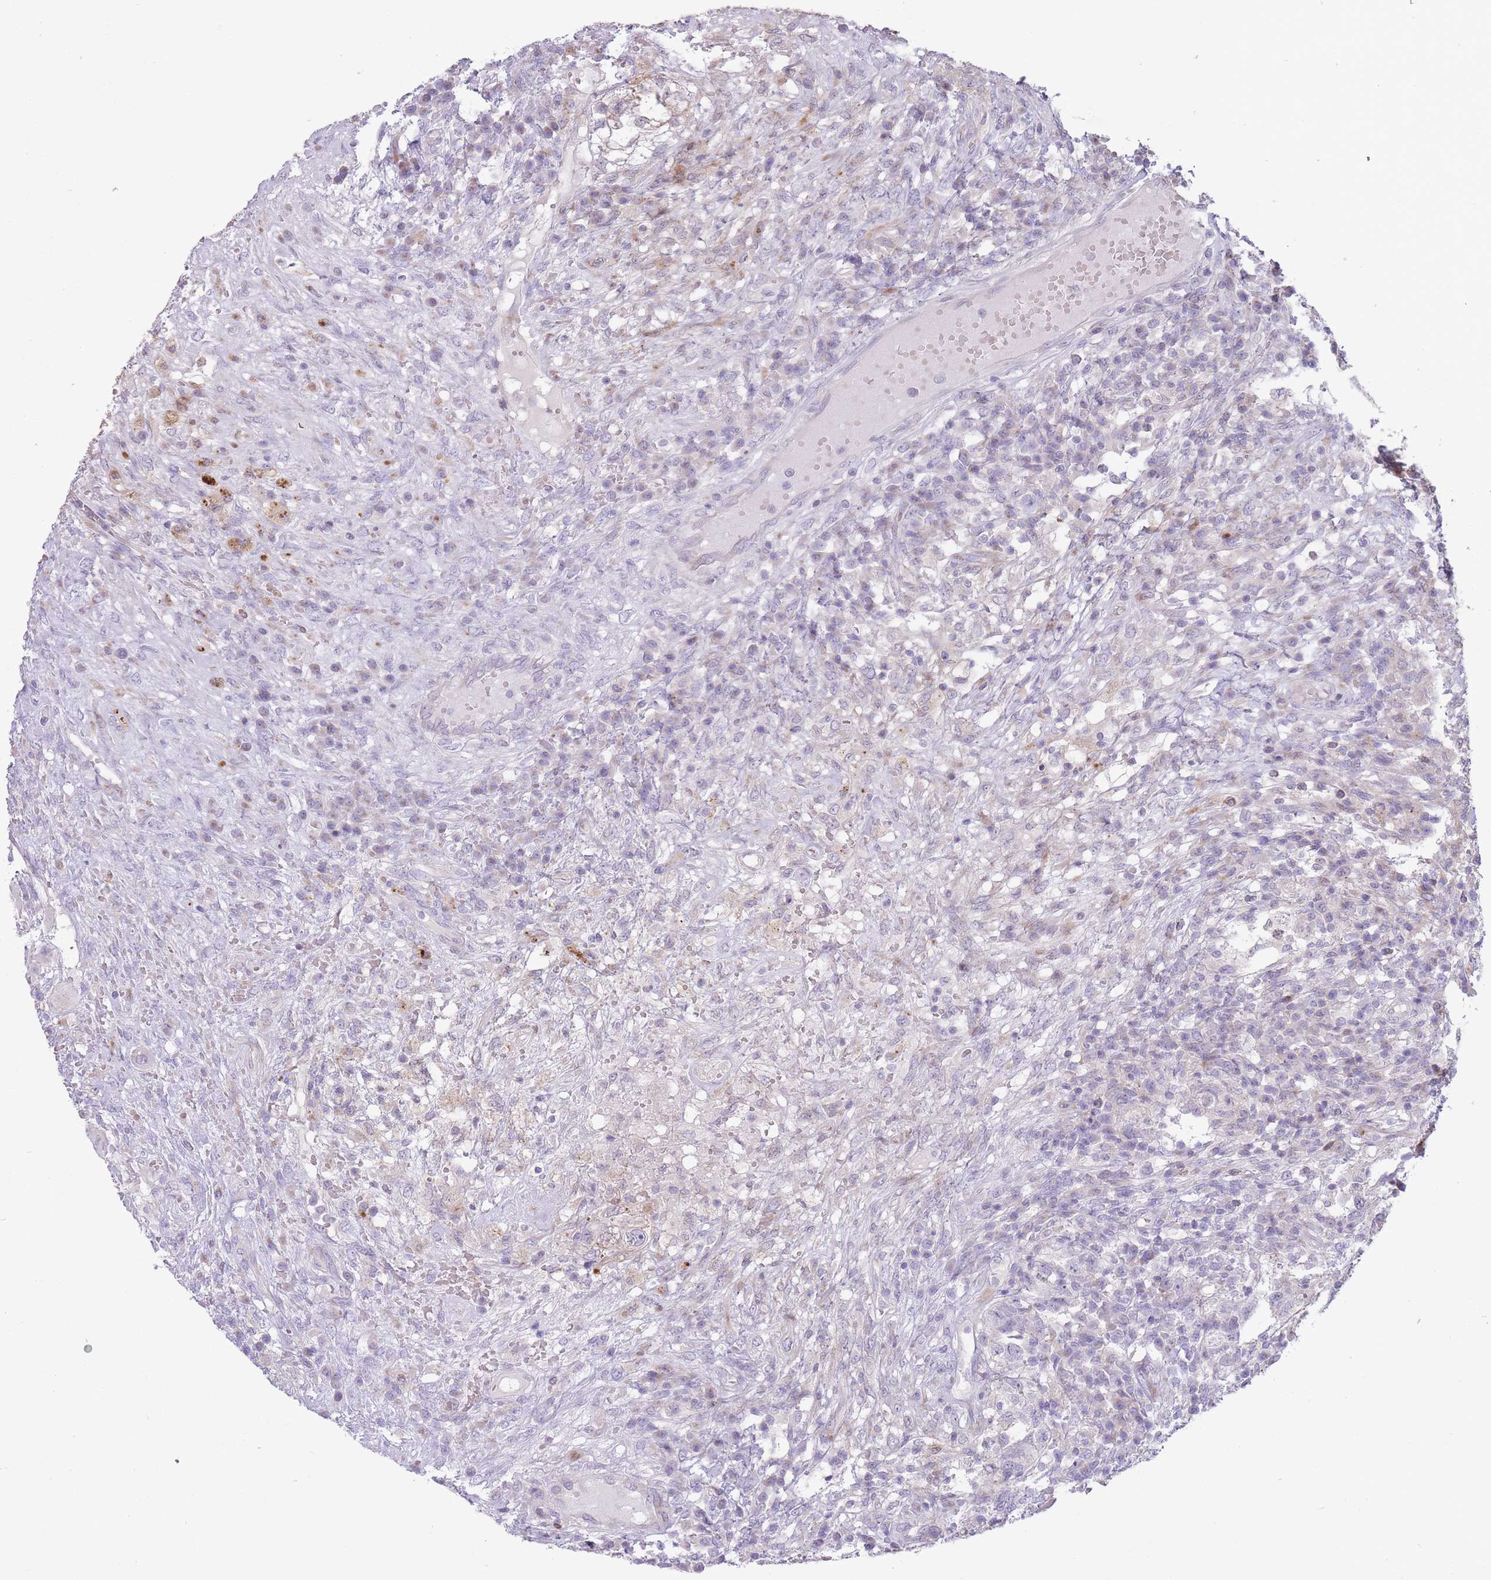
{"staining": {"intensity": "negative", "quantity": "none", "location": "none"}, "tissue": "testis cancer", "cell_type": "Tumor cells", "image_type": "cancer", "snomed": [{"axis": "morphology", "description": "Carcinoma, Embryonal, NOS"}, {"axis": "topography", "description": "Testis"}], "caption": "High magnification brightfield microscopy of testis cancer (embryonal carcinoma) stained with DAB (3,3'-diaminobenzidine) (brown) and counterstained with hematoxylin (blue): tumor cells show no significant expression.", "gene": "PPP3R2", "patient": {"sex": "male", "age": 26}}